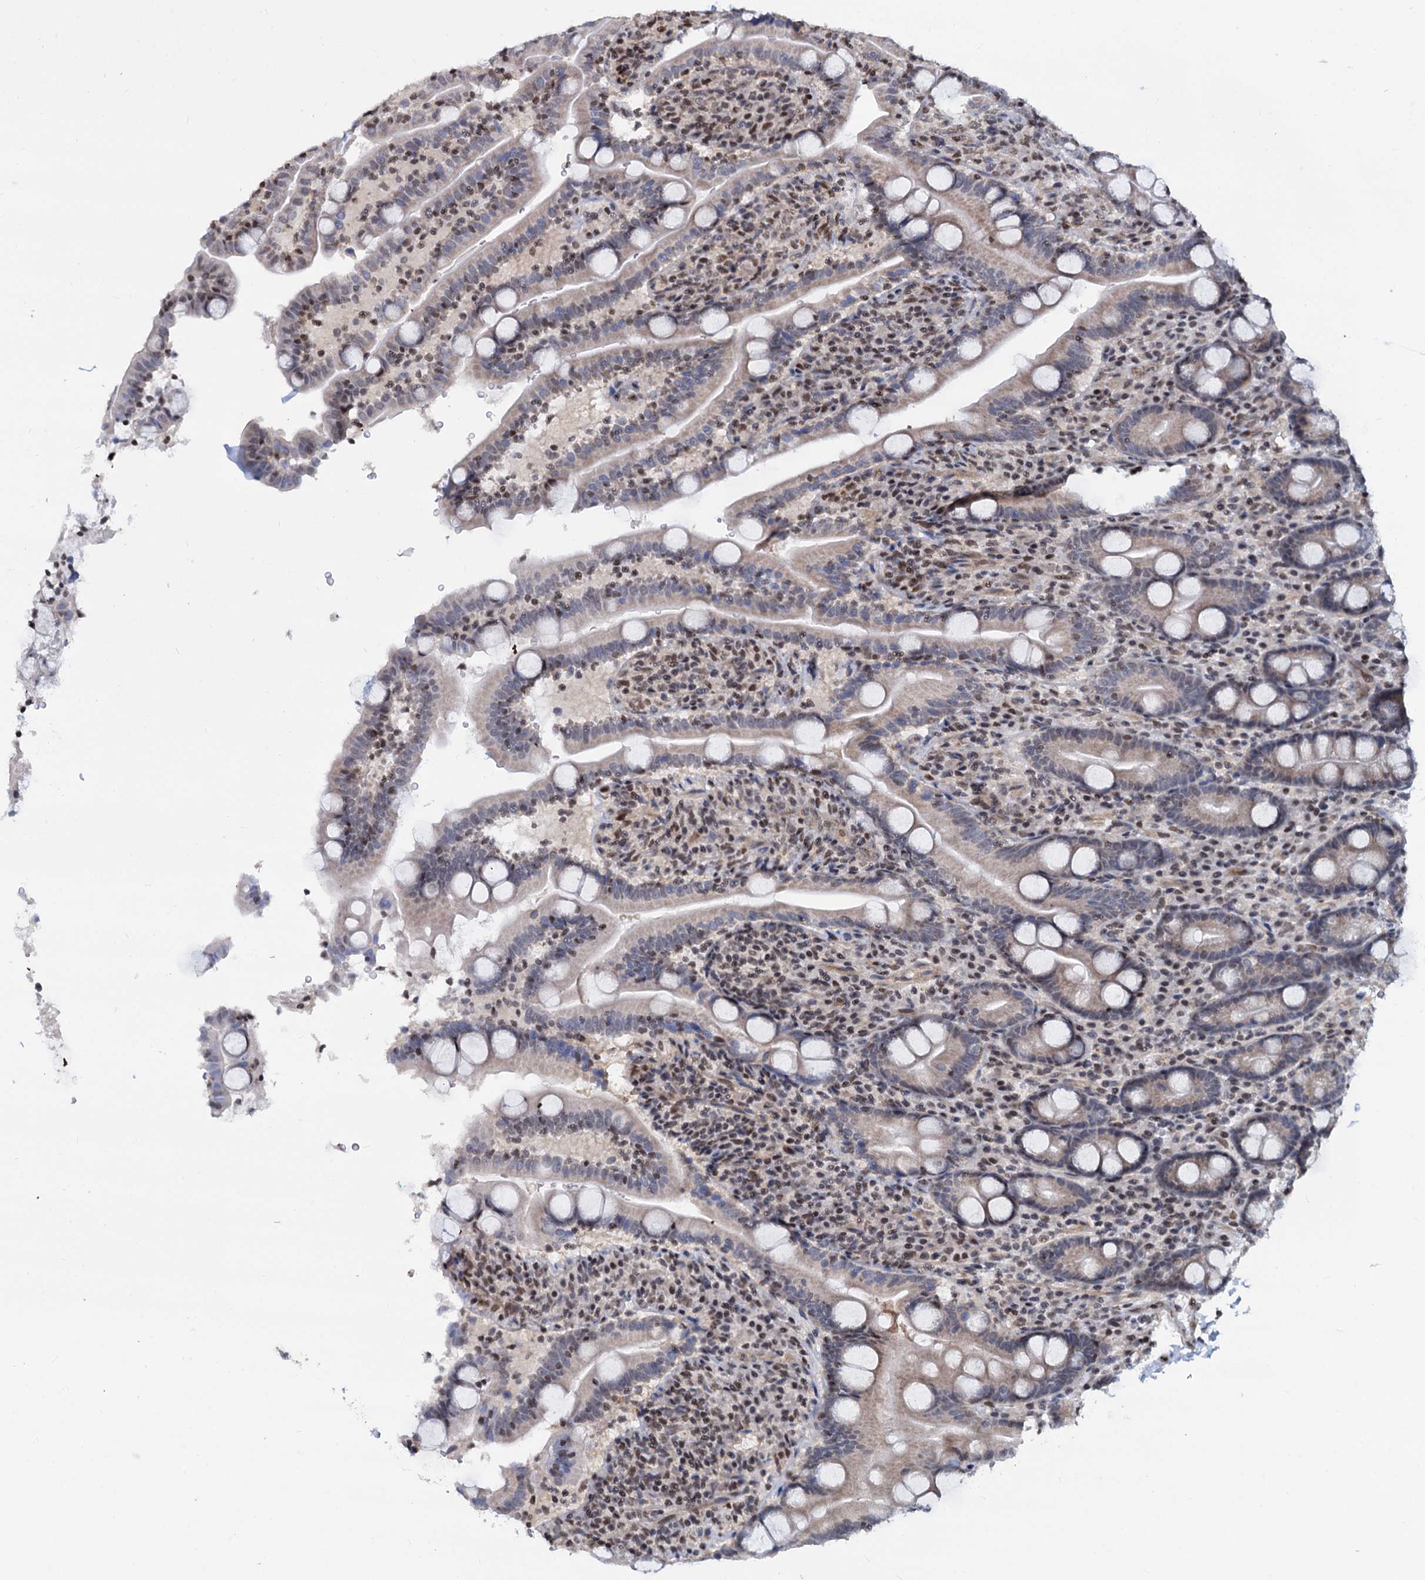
{"staining": {"intensity": "weak", "quantity": "25%-75%", "location": "cytoplasmic/membranous,nuclear"}, "tissue": "duodenum", "cell_type": "Glandular cells", "image_type": "normal", "snomed": [{"axis": "morphology", "description": "Normal tissue, NOS"}, {"axis": "topography", "description": "Duodenum"}], "caption": "Weak cytoplasmic/membranous,nuclear protein expression is seen in about 25%-75% of glandular cells in duodenum. The staining was performed using DAB (3,3'-diaminobenzidine) to visualize the protein expression in brown, while the nuclei were stained in blue with hematoxylin (Magnification: 20x).", "gene": "UBLCP1", "patient": {"sex": "male", "age": 35}}